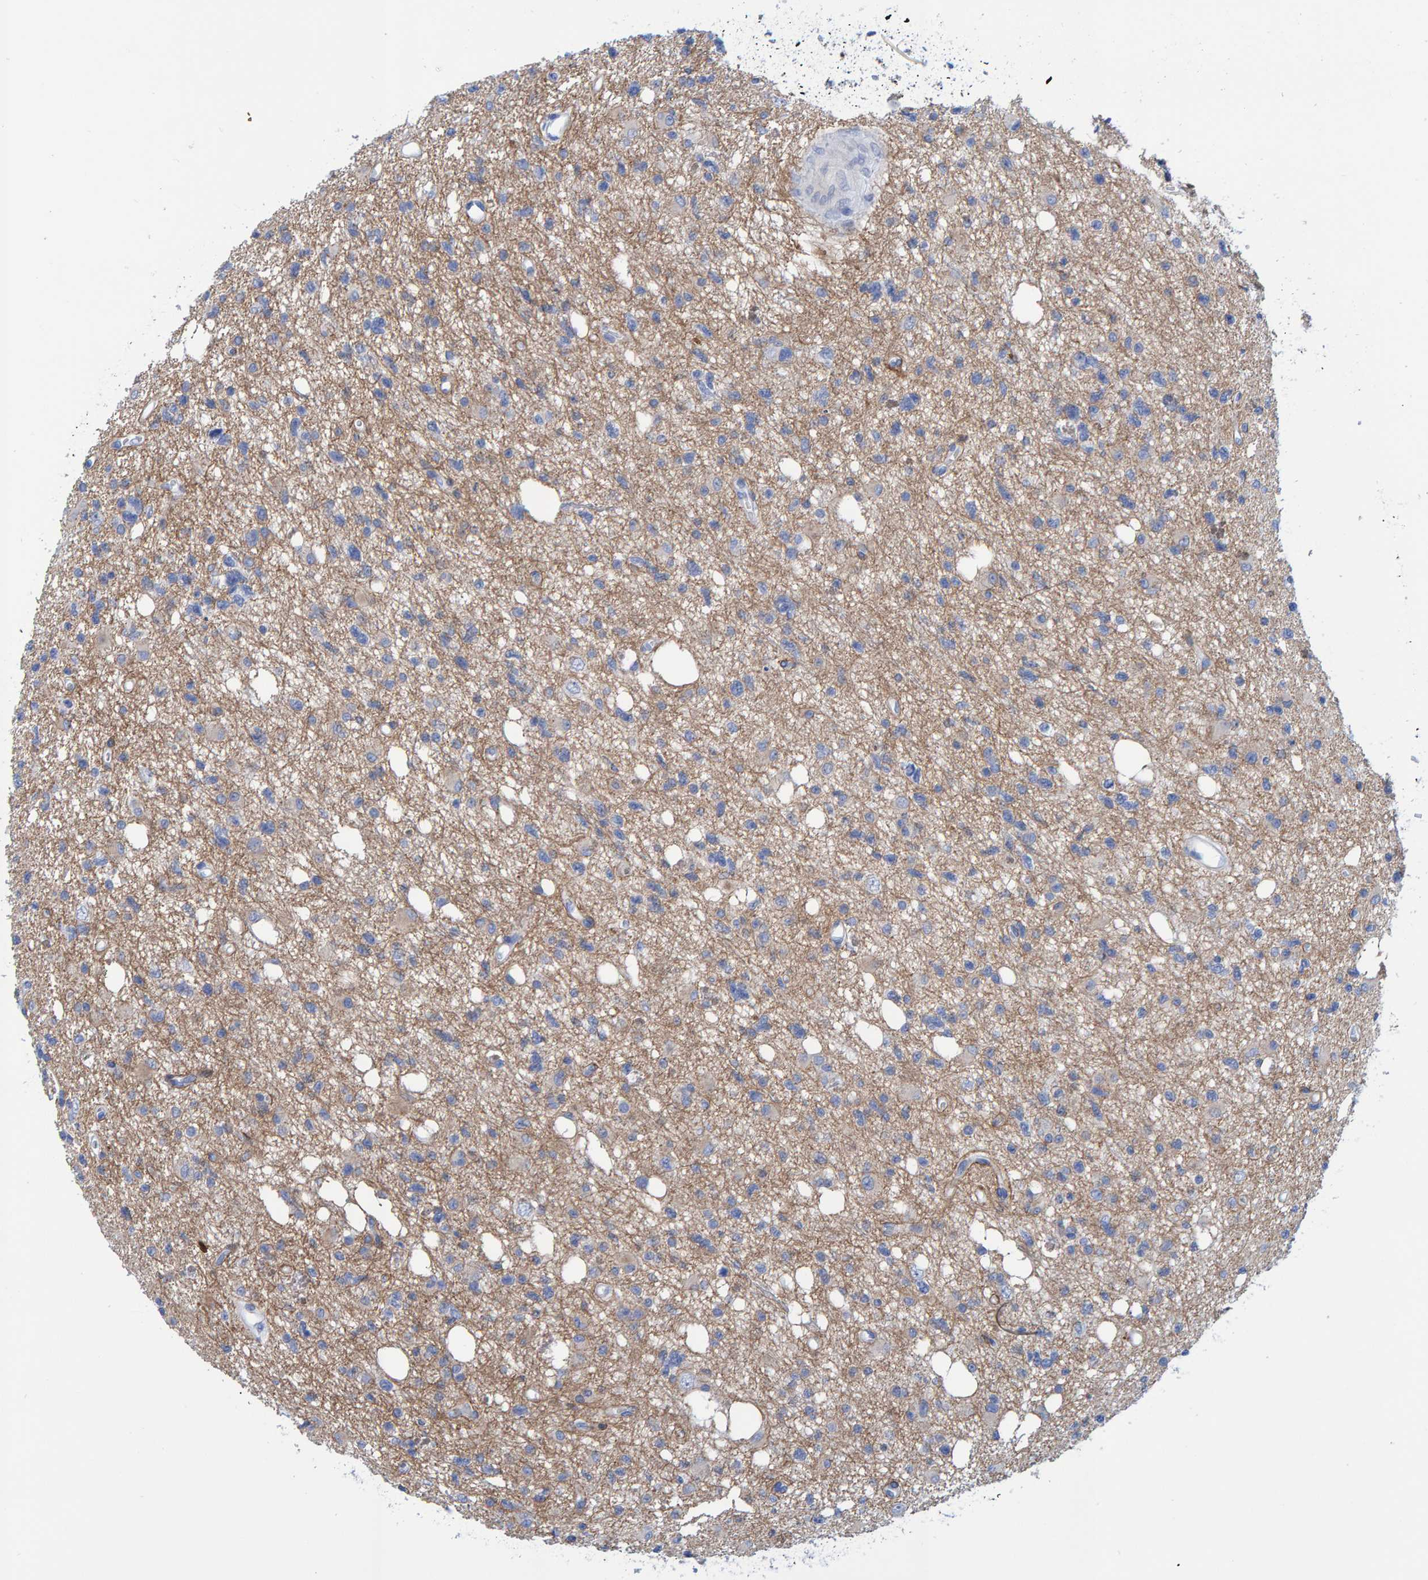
{"staining": {"intensity": "negative", "quantity": "none", "location": "none"}, "tissue": "glioma", "cell_type": "Tumor cells", "image_type": "cancer", "snomed": [{"axis": "morphology", "description": "Glioma, malignant, High grade"}, {"axis": "topography", "description": "Brain"}], "caption": "Immunohistochemistry (IHC) image of high-grade glioma (malignant) stained for a protein (brown), which displays no staining in tumor cells. Nuclei are stained in blue.", "gene": "JAKMIP3", "patient": {"sex": "female", "age": 62}}